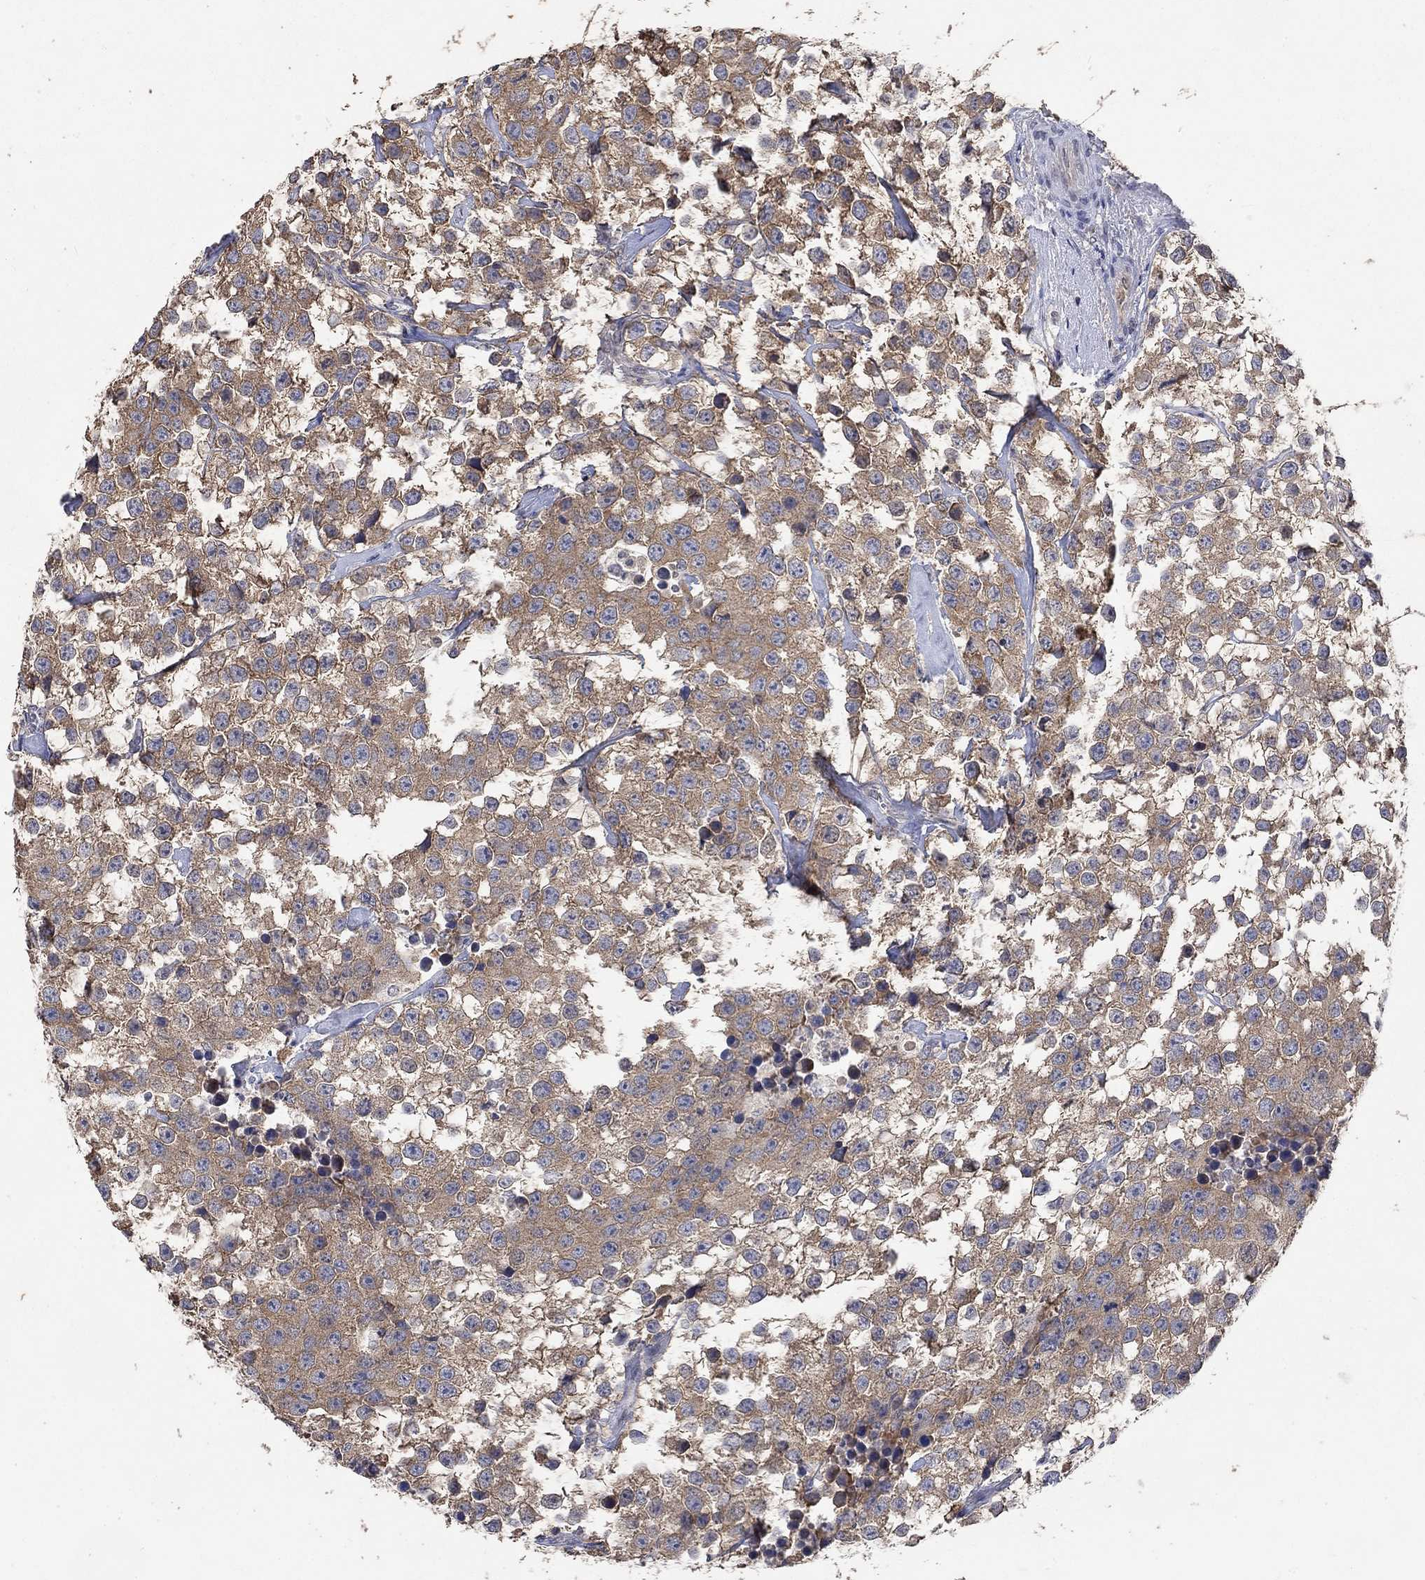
{"staining": {"intensity": "moderate", "quantity": ">75%", "location": "cytoplasmic/membranous"}, "tissue": "testis cancer", "cell_type": "Tumor cells", "image_type": "cancer", "snomed": [{"axis": "morphology", "description": "Seminoma, NOS"}, {"axis": "topography", "description": "Testis"}], "caption": "IHC micrograph of neoplastic tissue: testis cancer stained using IHC demonstrates medium levels of moderate protein expression localized specifically in the cytoplasmic/membranous of tumor cells, appearing as a cytoplasmic/membranous brown color.", "gene": "PTPN20", "patient": {"sex": "male", "age": 59}}